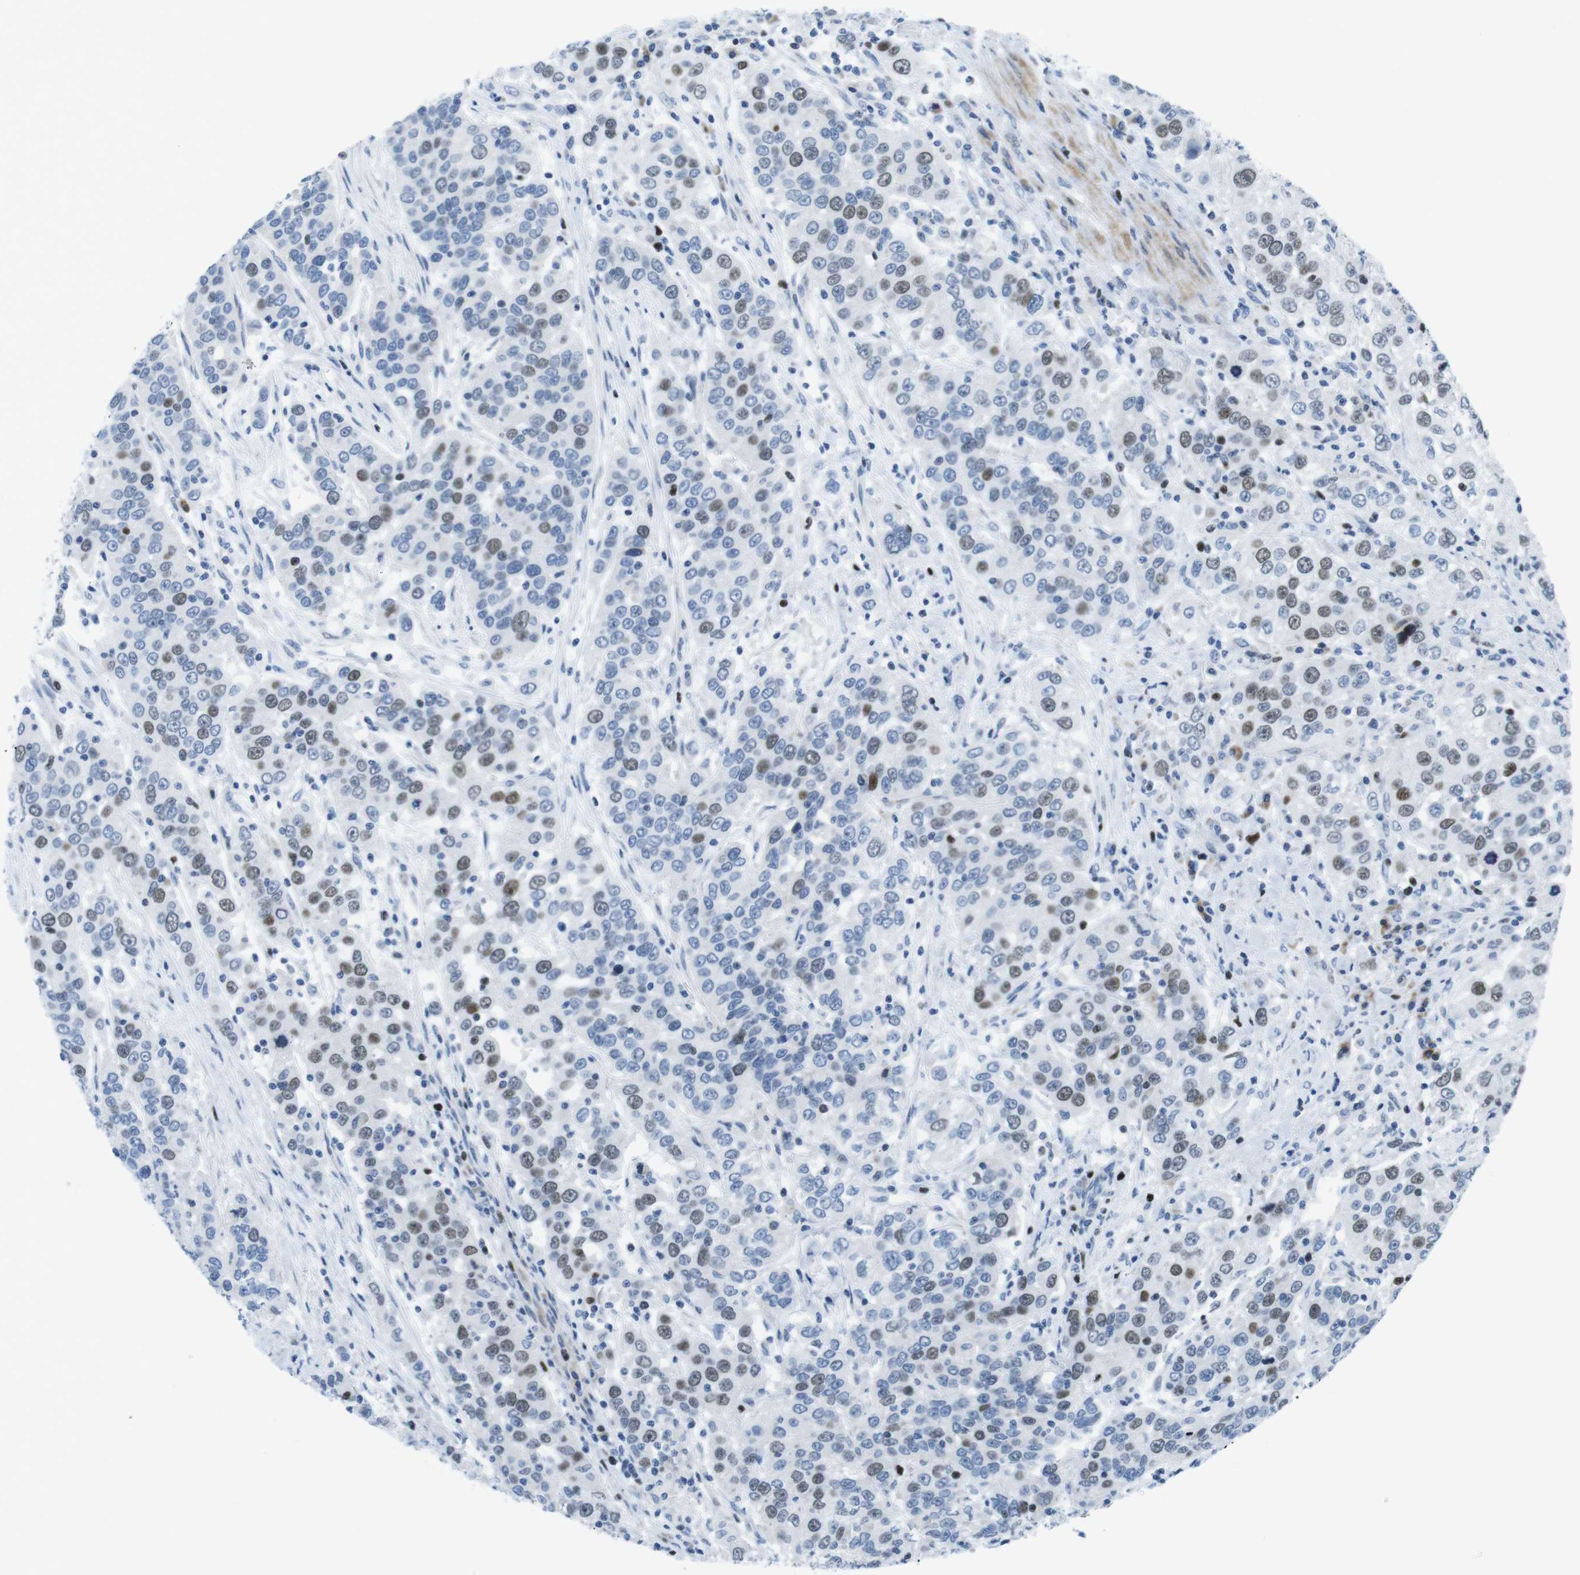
{"staining": {"intensity": "moderate", "quantity": "<25%", "location": "nuclear"}, "tissue": "urothelial cancer", "cell_type": "Tumor cells", "image_type": "cancer", "snomed": [{"axis": "morphology", "description": "Urothelial carcinoma, High grade"}, {"axis": "topography", "description": "Urinary bladder"}], "caption": "A high-resolution histopathology image shows immunohistochemistry staining of high-grade urothelial carcinoma, which displays moderate nuclear staining in about <25% of tumor cells.", "gene": "CHAF1A", "patient": {"sex": "female", "age": 80}}